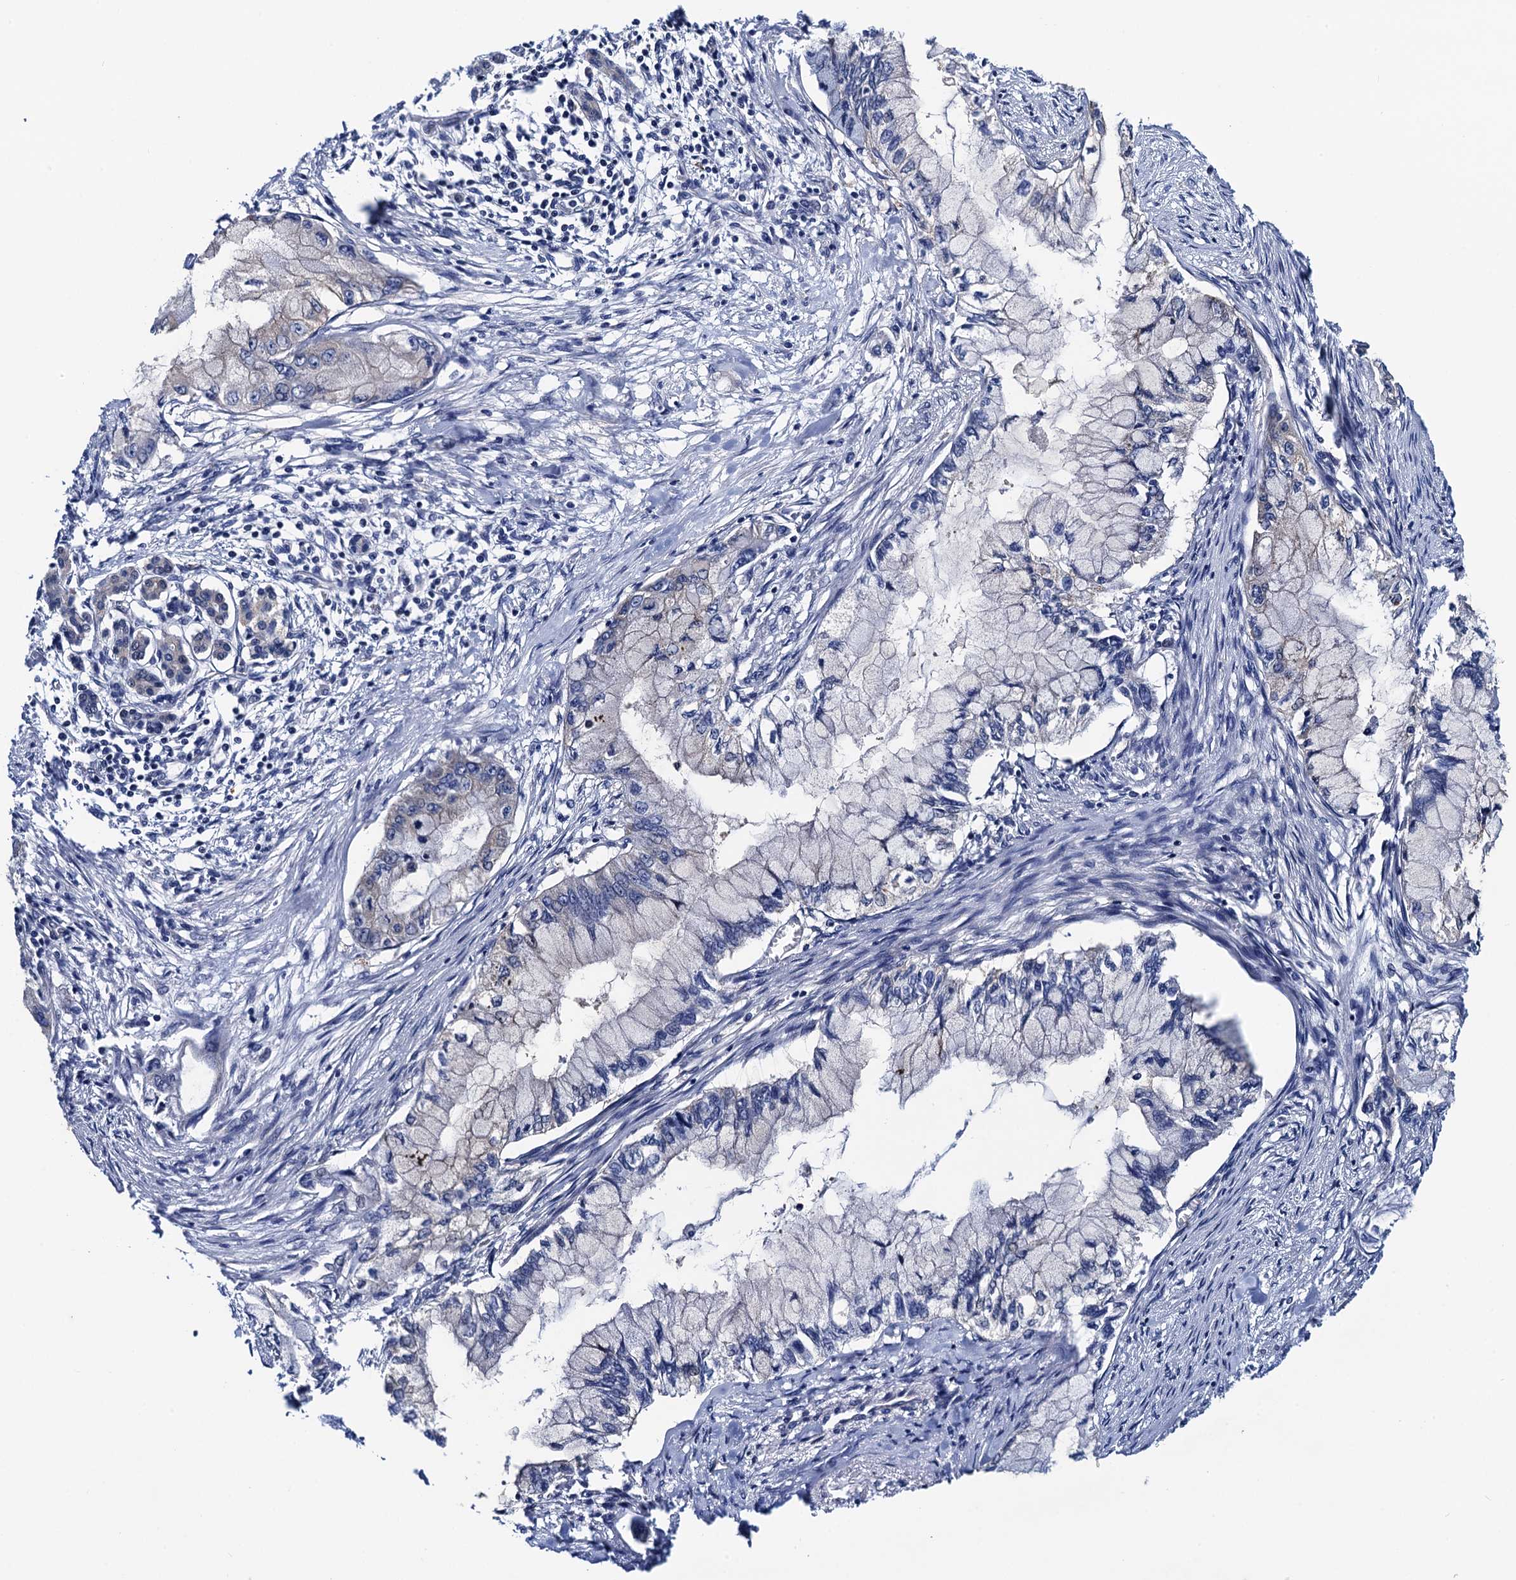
{"staining": {"intensity": "negative", "quantity": "none", "location": "none"}, "tissue": "pancreatic cancer", "cell_type": "Tumor cells", "image_type": "cancer", "snomed": [{"axis": "morphology", "description": "Adenocarcinoma, NOS"}, {"axis": "topography", "description": "Pancreas"}], "caption": "IHC of human pancreatic adenocarcinoma exhibits no positivity in tumor cells.", "gene": "PTCD3", "patient": {"sex": "male", "age": 48}}